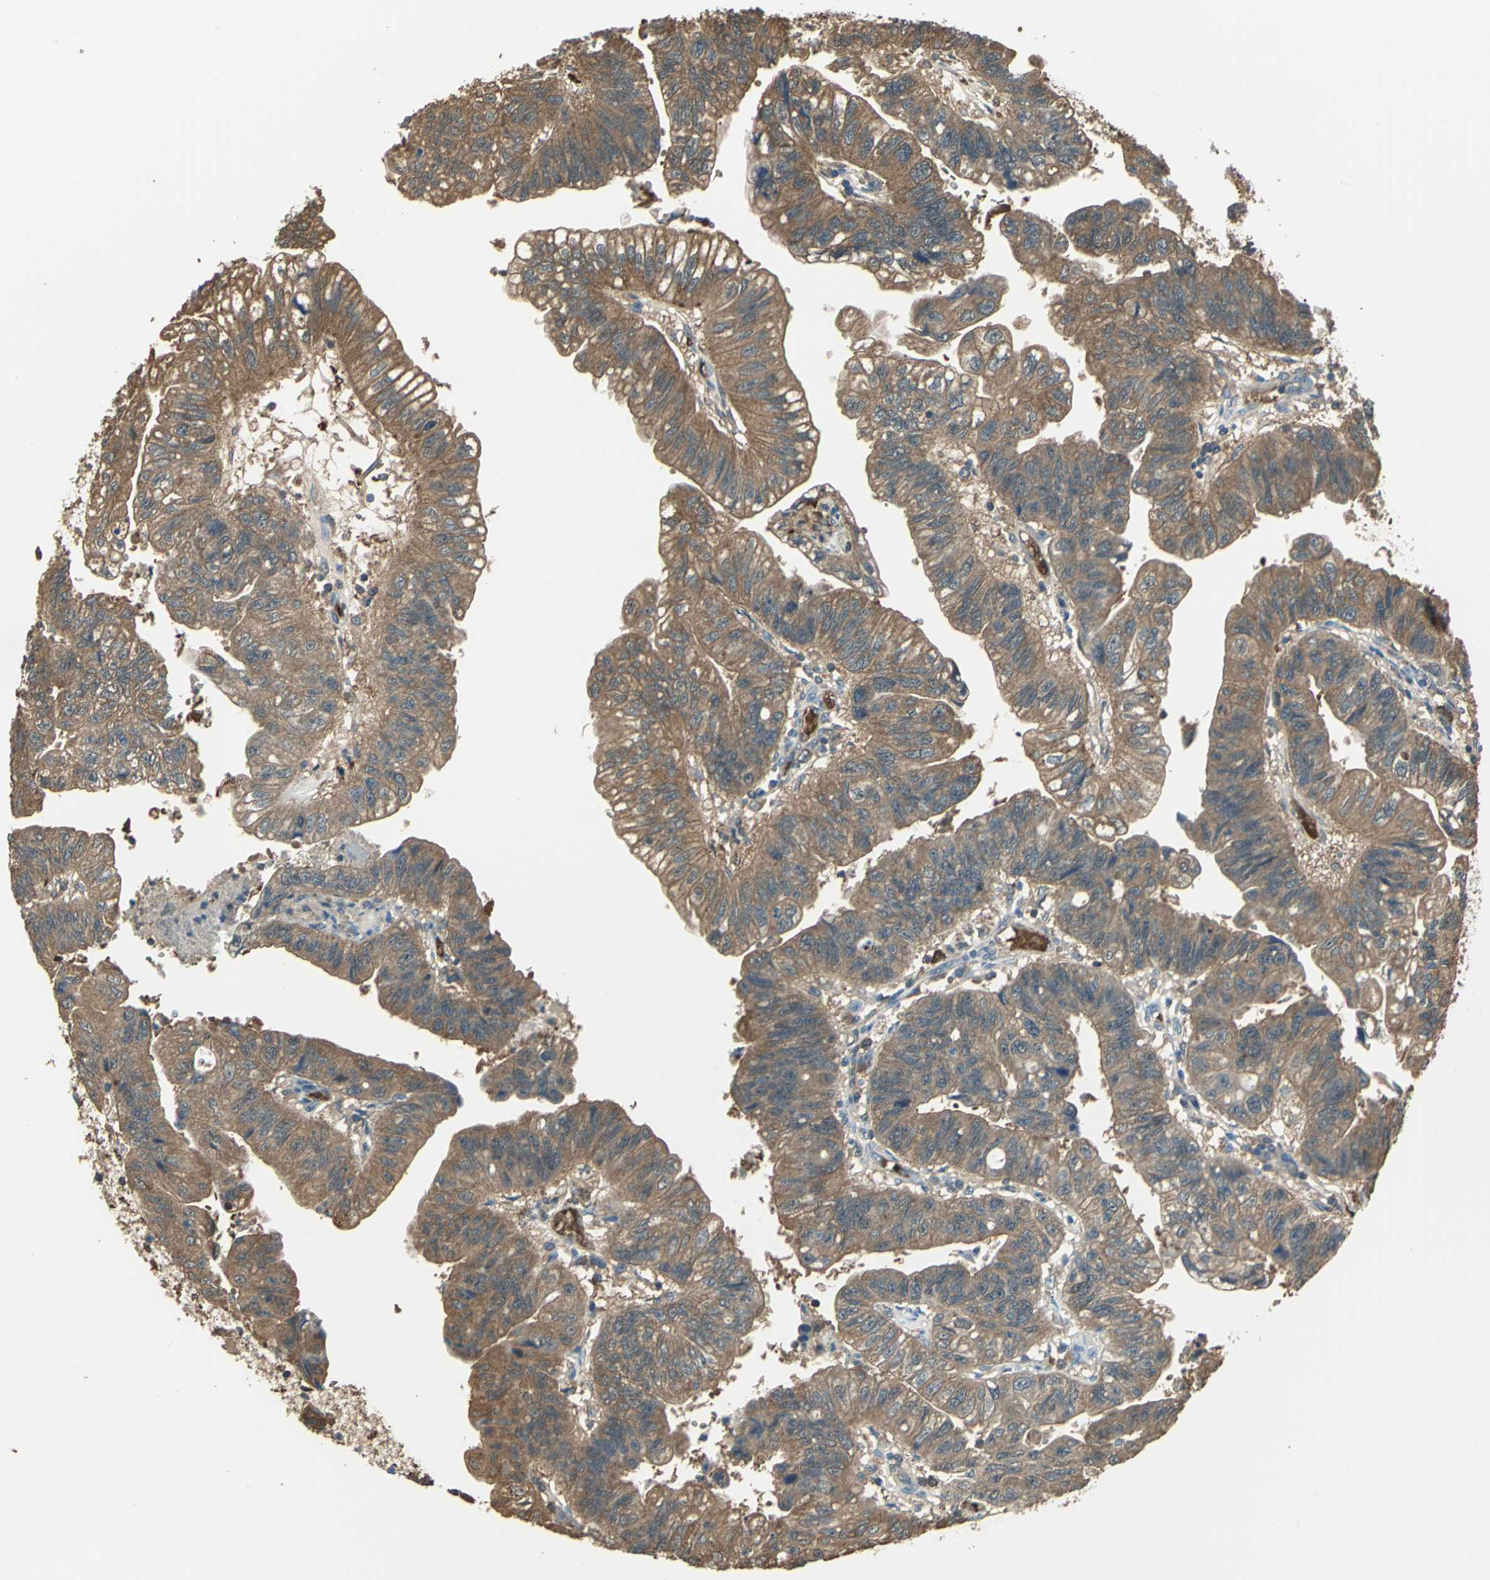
{"staining": {"intensity": "moderate", "quantity": ">75%", "location": "cytoplasmic/membranous"}, "tissue": "stomach cancer", "cell_type": "Tumor cells", "image_type": "cancer", "snomed": [{"axis": "morphology", "description": "Adenocarcinoma, NOS"}, {"axis": "topography", "description": "Stomach"}], "caption": "Adenocarcinoma (stomach) stained with a brown dye exhibits moderate cytoplasmic/membranous positive staining in approximately >75% of tumor cells.", "gene": "DDAH1", "patient": {"sex": "male", "age": 59}}